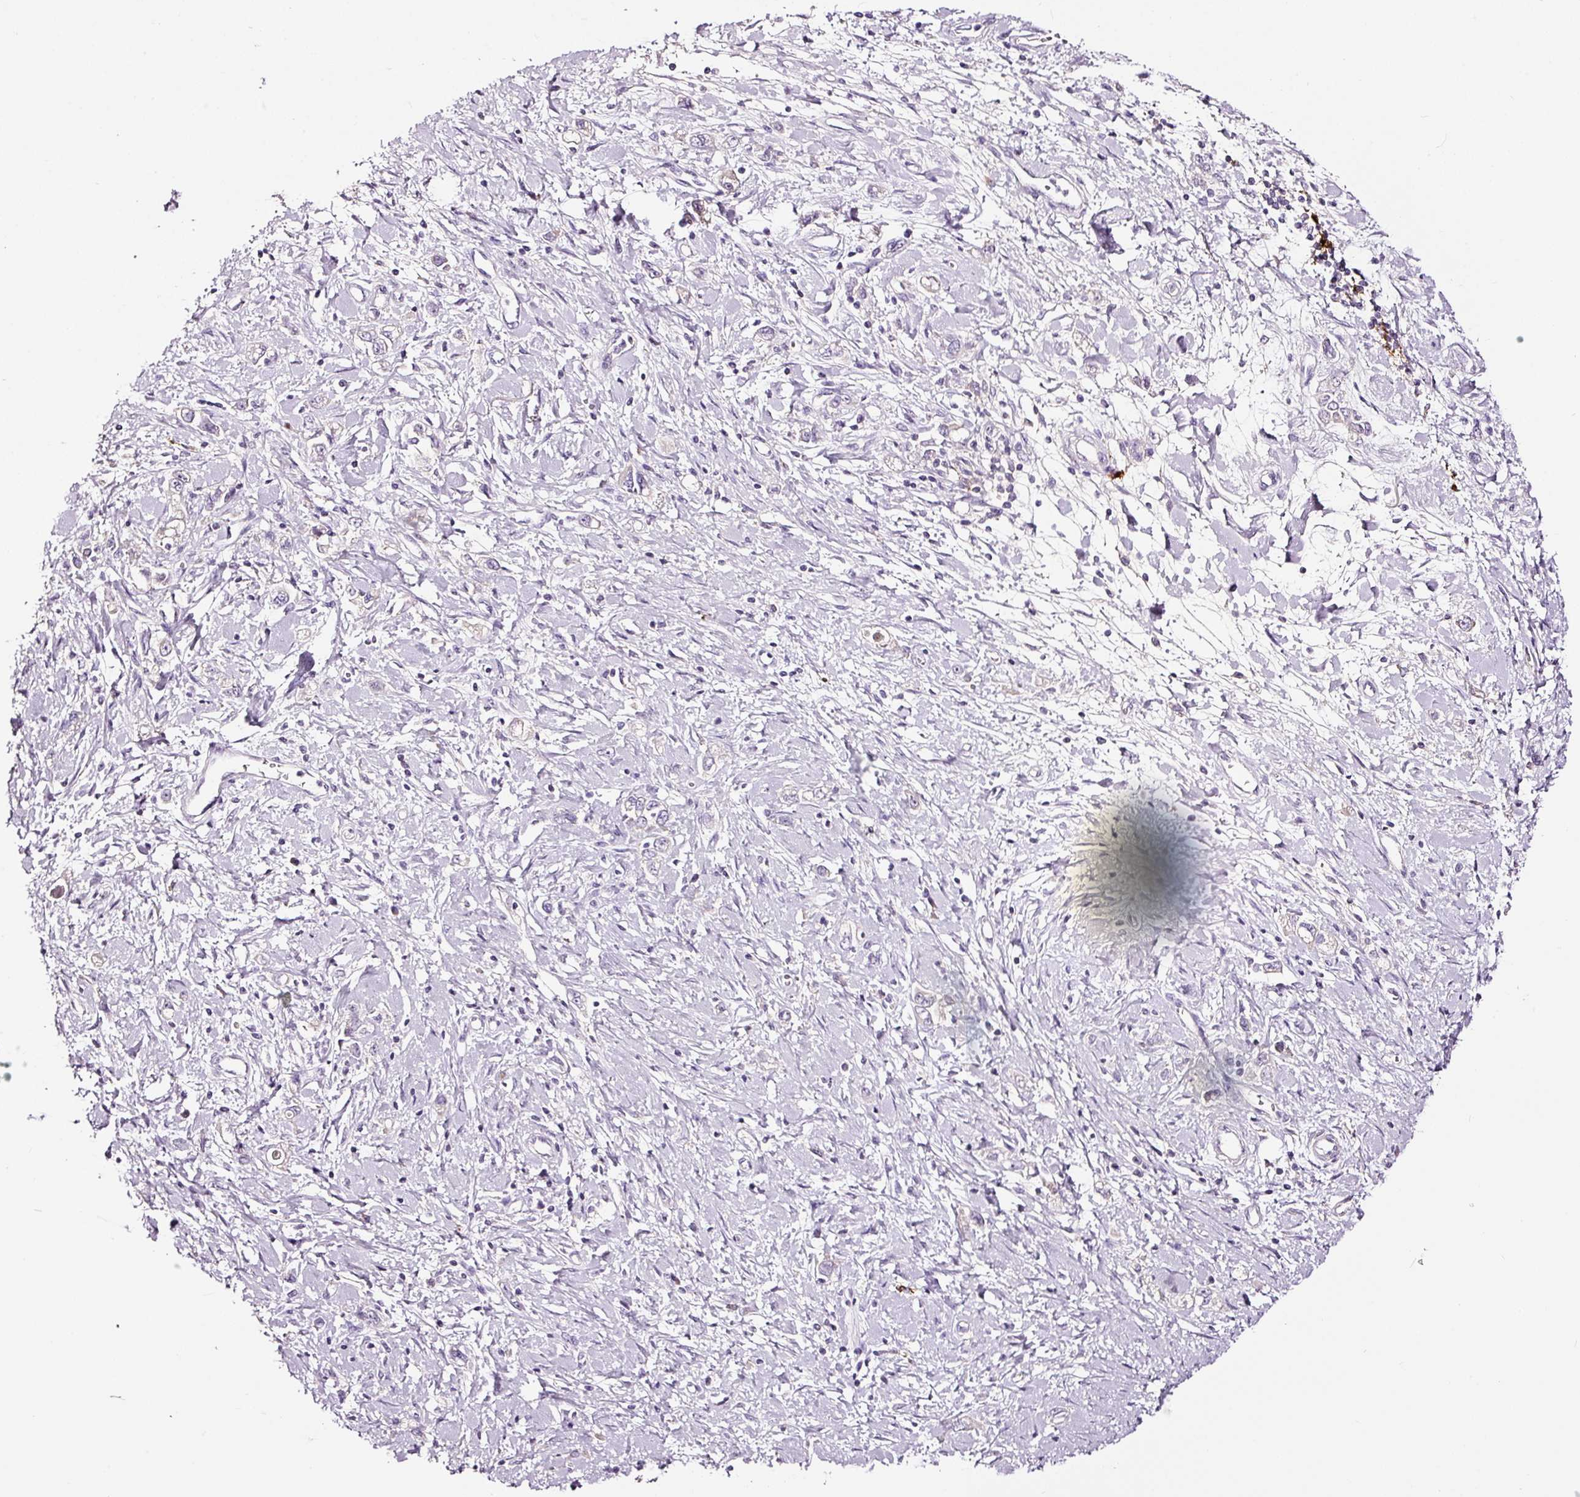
{"staining": {"intensity": "negative", "quantity": "none", "location": "none"}, "tissue": "stomach cancer", "cell_type": "Tumor cells", "image_type": "cancer", "snomed": [{"axis": "morphology", "description": "Adenocarcinoma, NOS"}, {"axis": "topography", "description": "Stomach"}], "caption": "Histopathology image shows no significant protein expression in tumor cells of adenocarcinoma (stomach).", "gene": "LAMP3", "patient": {"sex": "female", "age": 76}}